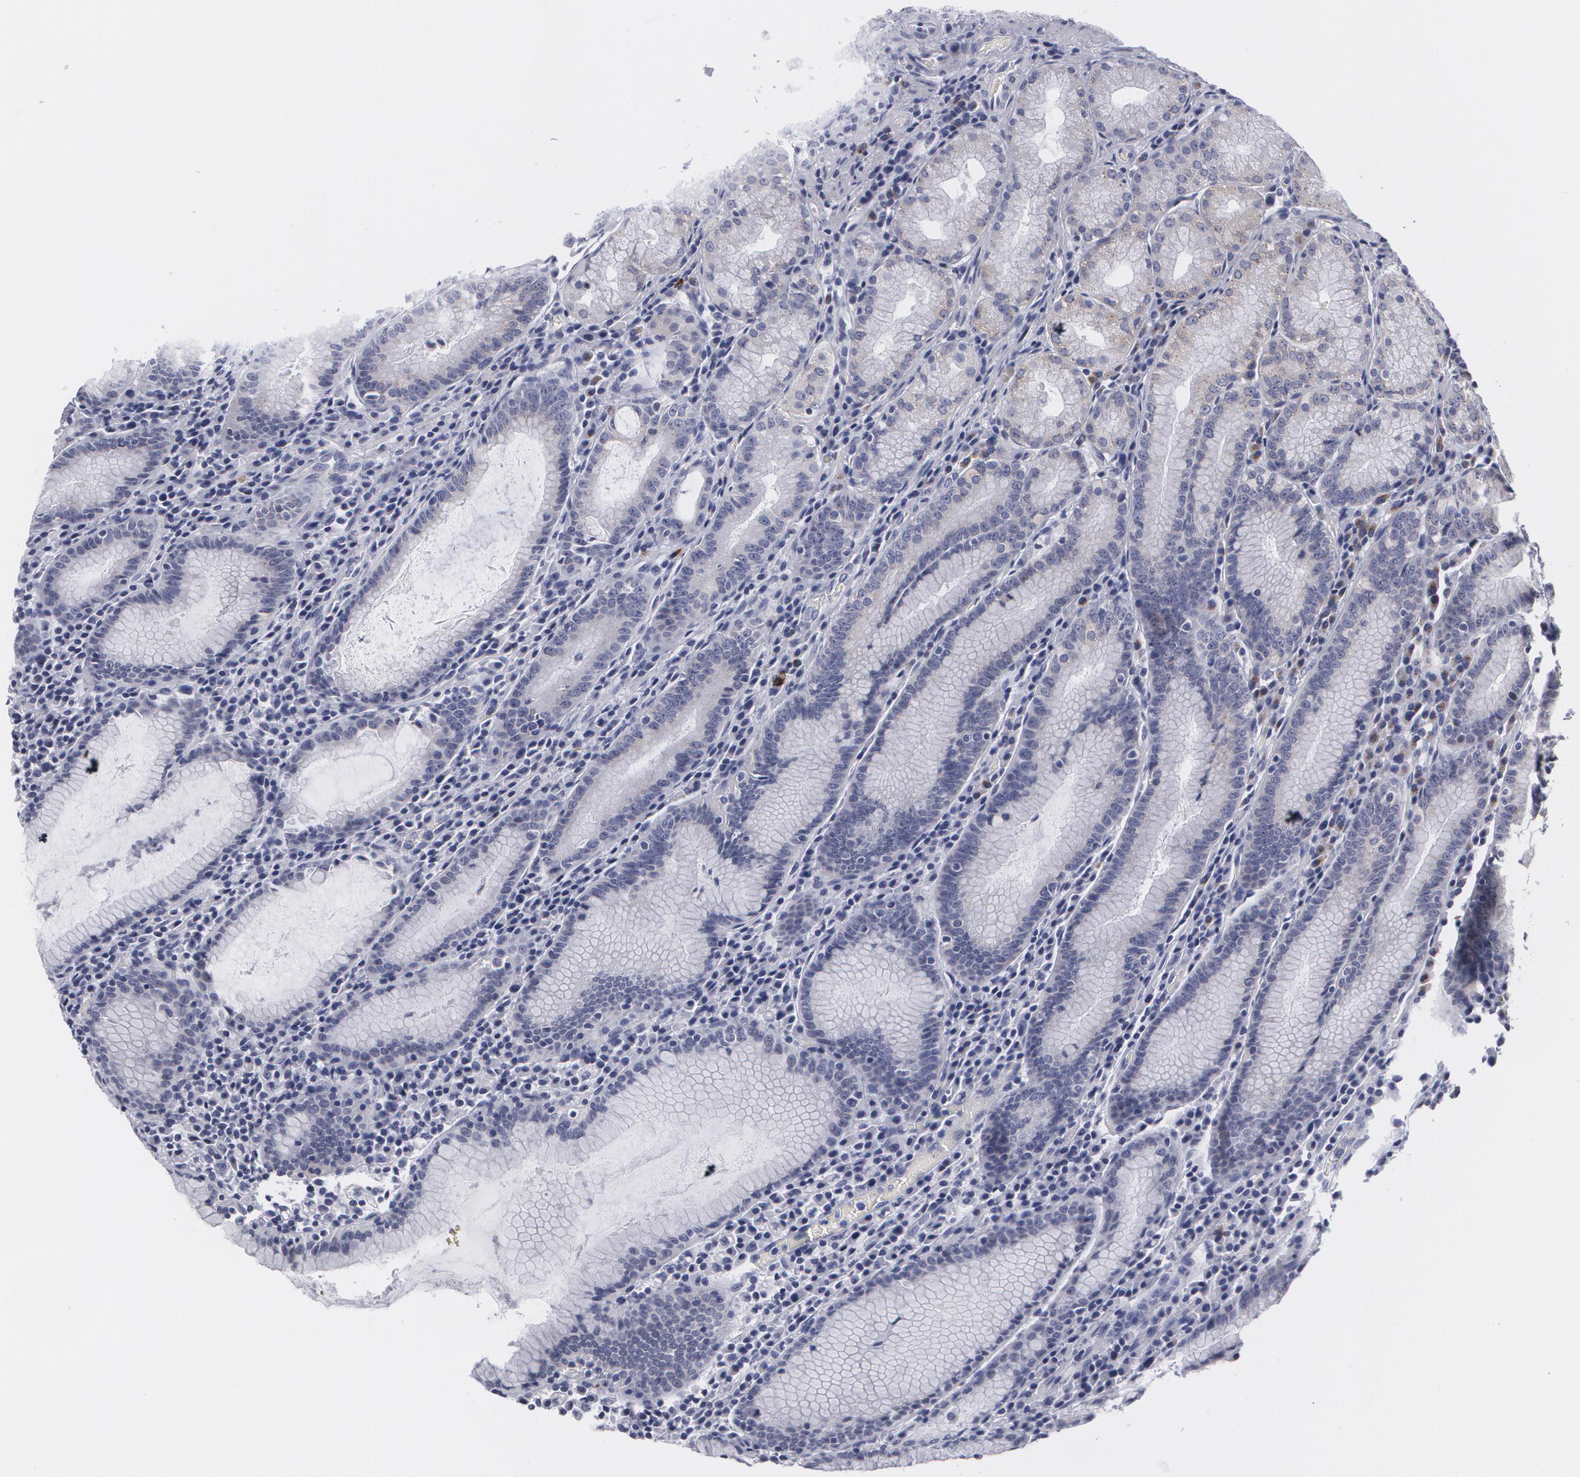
{"staining": {"intensity": "negative", "quantity": "none", "location": "none"}, "tissue": "stomach", "cell_type": "Glandular cells", "image_type": "normal", "snomed": [{"axis": "morphology", "description": "Normal tissue, NOS"}, {"axis": "topography", "description": "Stomach, lower"}], "caption": "The photomicrograph exhibits no staining of glandular cells in unremarkable stomach. (DAB IHC visualized using brightfield microscopy, high magnification).", "gene": "MBNL3", "patient": {"sex": "female", "age": 43}}